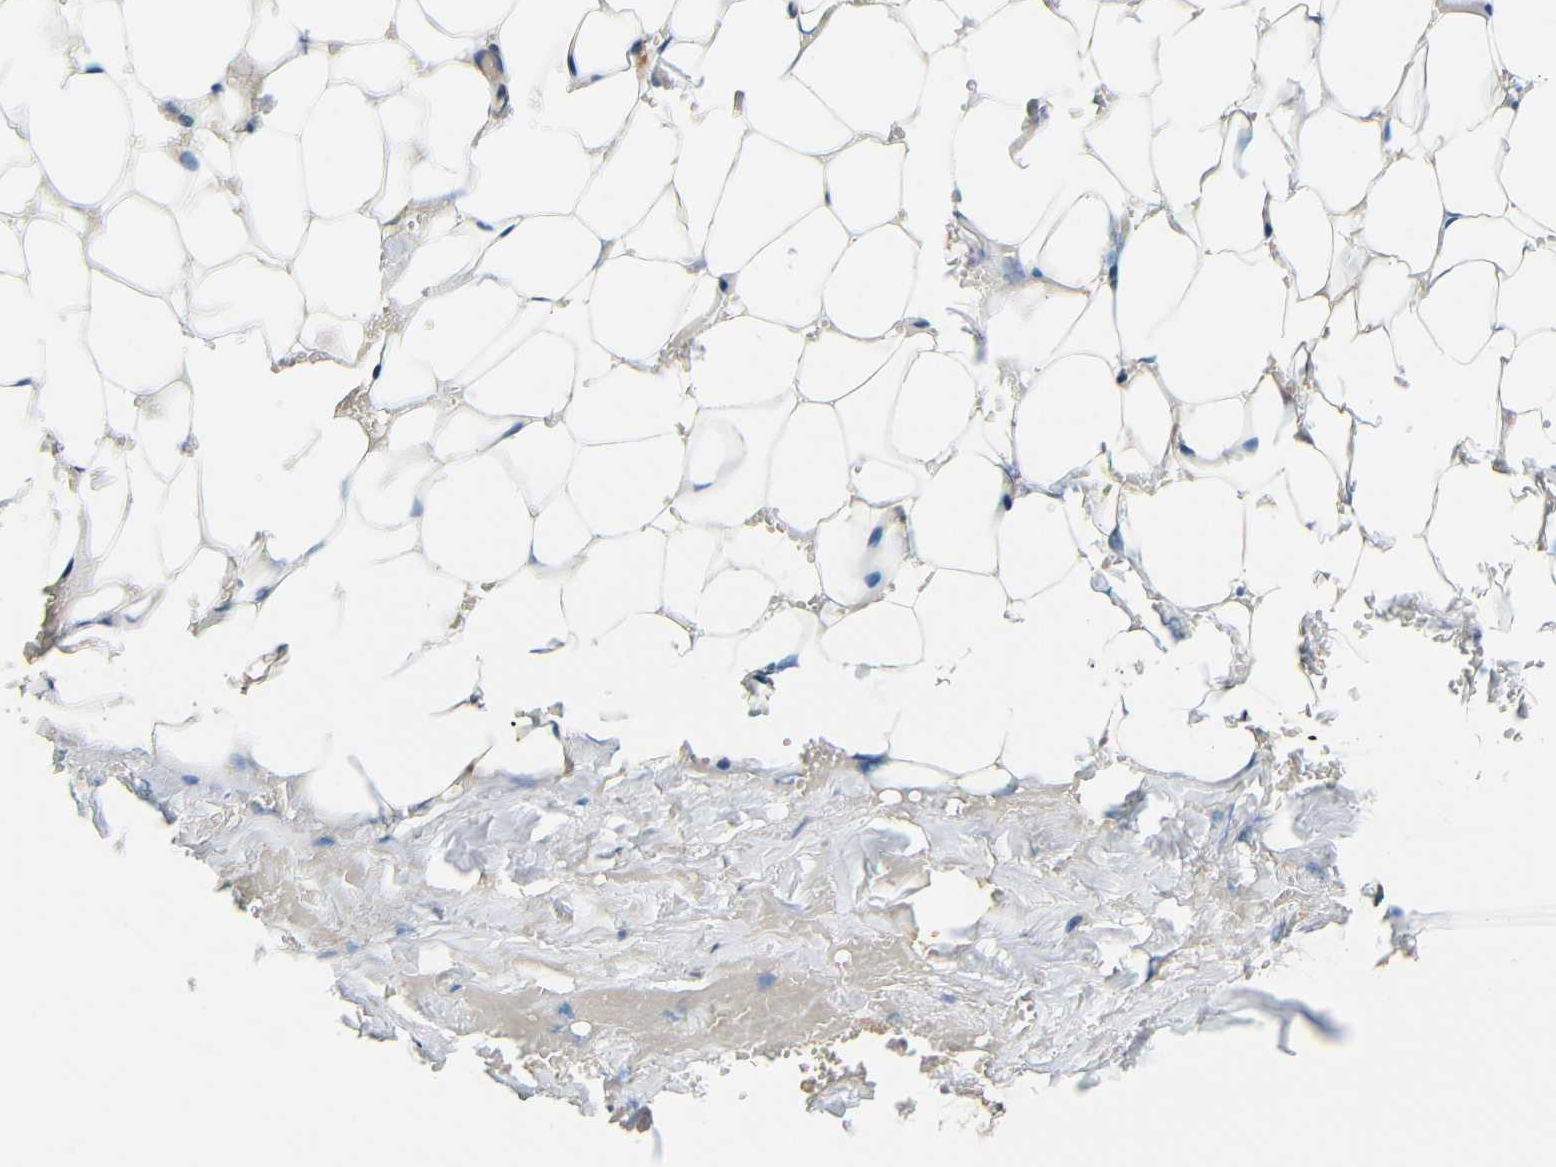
{"staining": {"intensity": "moderate", "quantity": ">75%", "location": "cytoplasmic/membranous"}, "tissue": "adipose tissue", "cell_type": "Adipocytes", "image_type": "normal", "snomed": [{"axis": "morphology", "description": "Normal tissue, NOS"}, {"axis": "topography", "description": "Peripheral nerve tissue"}], "caption": "Moderate cytoplasmic/membranous expression for a protein is identified in approximately >75% of adipocytes of unremarkable adipose tissue using IHC.", "gene": "VAPB", "patient": {"sex": "male", "age": 70}}